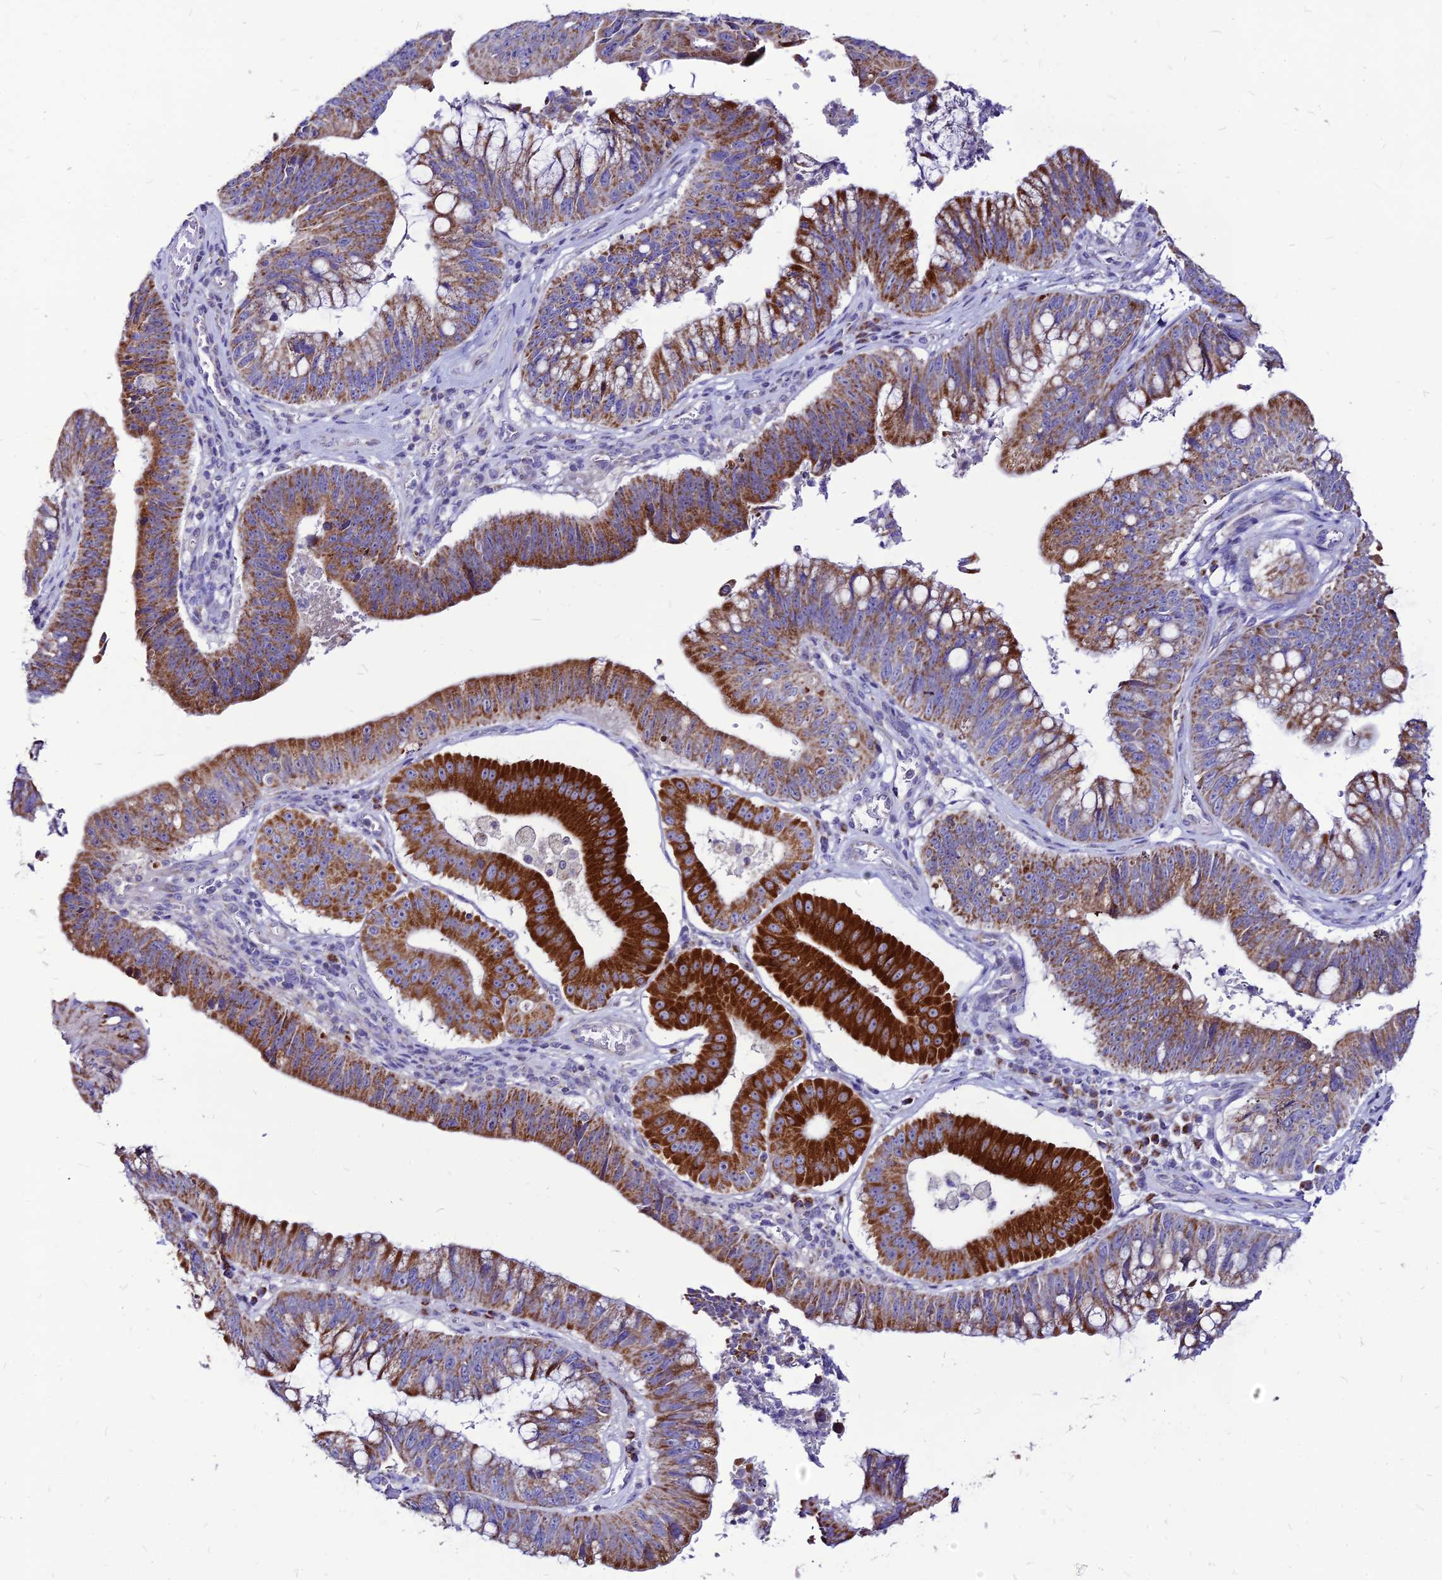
{"staining": {"intensity": "strong", "quantity": ">75%", "location": "cytoplasmic/membranous"}, "tissue": "stomach cancer", "cell_type": "Tumor cells", "image_type": "cancer", "snomed": [{"axis": "morphology", "description": "Adenocarcinoma, NOS"}, {"axis": "topography", "description": "Stomach"}], "caption": "DAB (3,3'-diaminobenzidine) immunohistochemical staining of stomach cancer demonstrates strong cytoplasmic/membranous protein staining in approximately >75% of tumor cells. The protein is shown in brown color, while the nuclei are stained blue.", "gene": "ECI1", "patient": {"sex": "male", "age": 59}}